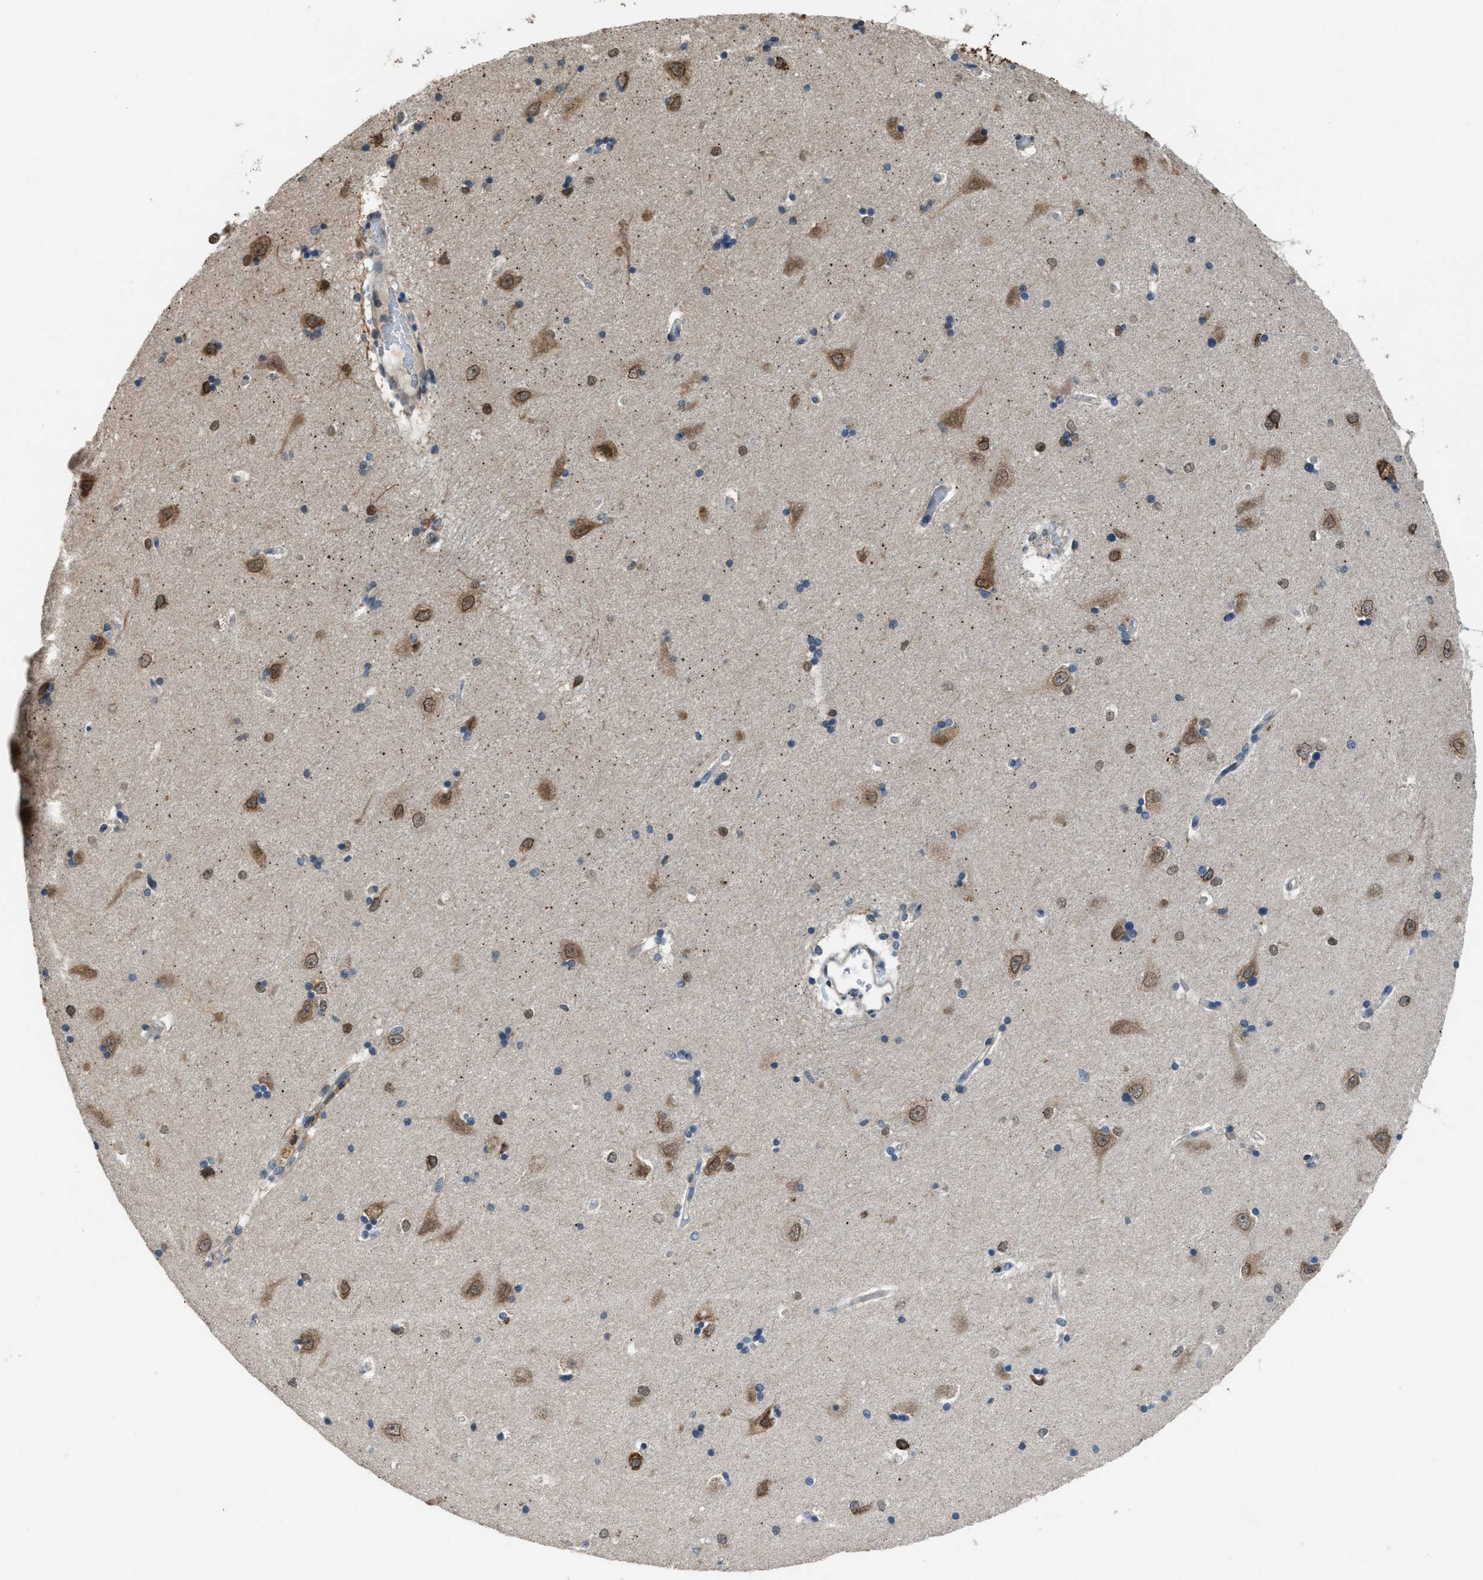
{"staining": {"intensity": "strong", "quantity": "<25%", "location": "nuclear"}, "tissue": "hippocampus", "cell_type": "Glial cells", "image_type": "normal", "snomed": [{"axis": "morphology", "description": "Normal tissue, NOS"}, {"axis": "topography", "description": "Hippocampus"}], "caption": "Immunohistochemistry micrograph of unremarkable hippocampus: human hippocampus stained using IHC shows medium levels of strong protein expression localized specifically in the nuclear of glial cells, appearing as a nuclear brown color.", "gene": "KPNA6", "patient": {"sex": "male", "age": 45}}